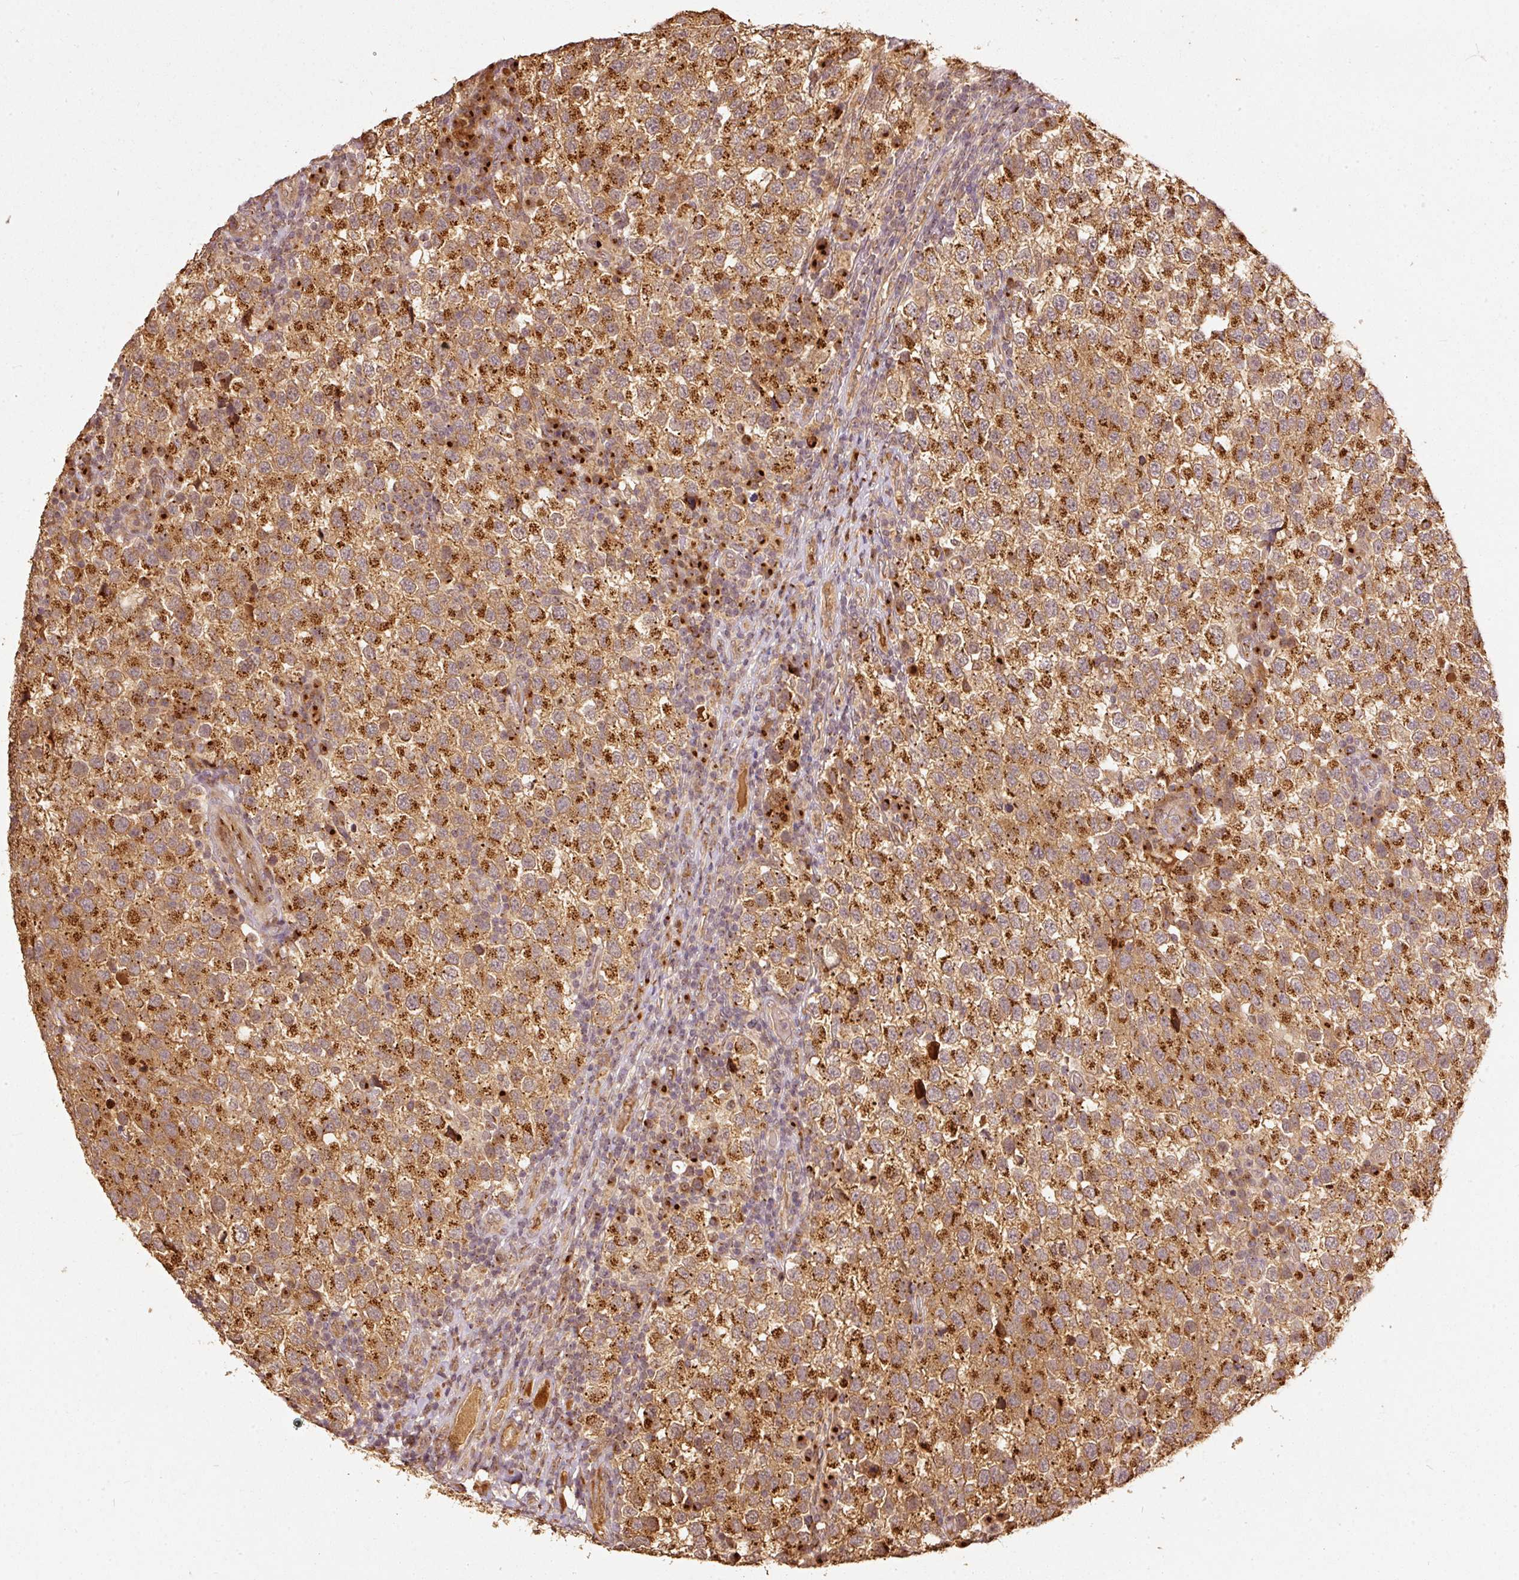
{"staining": {"intensity": "strong", "quantity": ">75%", "location": "cytoplasmic/membranous"}, "tissue": "testis cancer", "cell_type": "Tumor cells", "image_type": "cancer", "snomed": [{"axis": "morphology", "description": "Seminoma, NOS"}, {"axis": "topography", "description": "Testis"}], "caption": "Tumor cells show high levels of strong cytoplasmic/membranous staining in about >75% of cells in human testis cancer (seminoma).", "gene": "FUT8", "patient": {"sex": "male", "age": 34}}